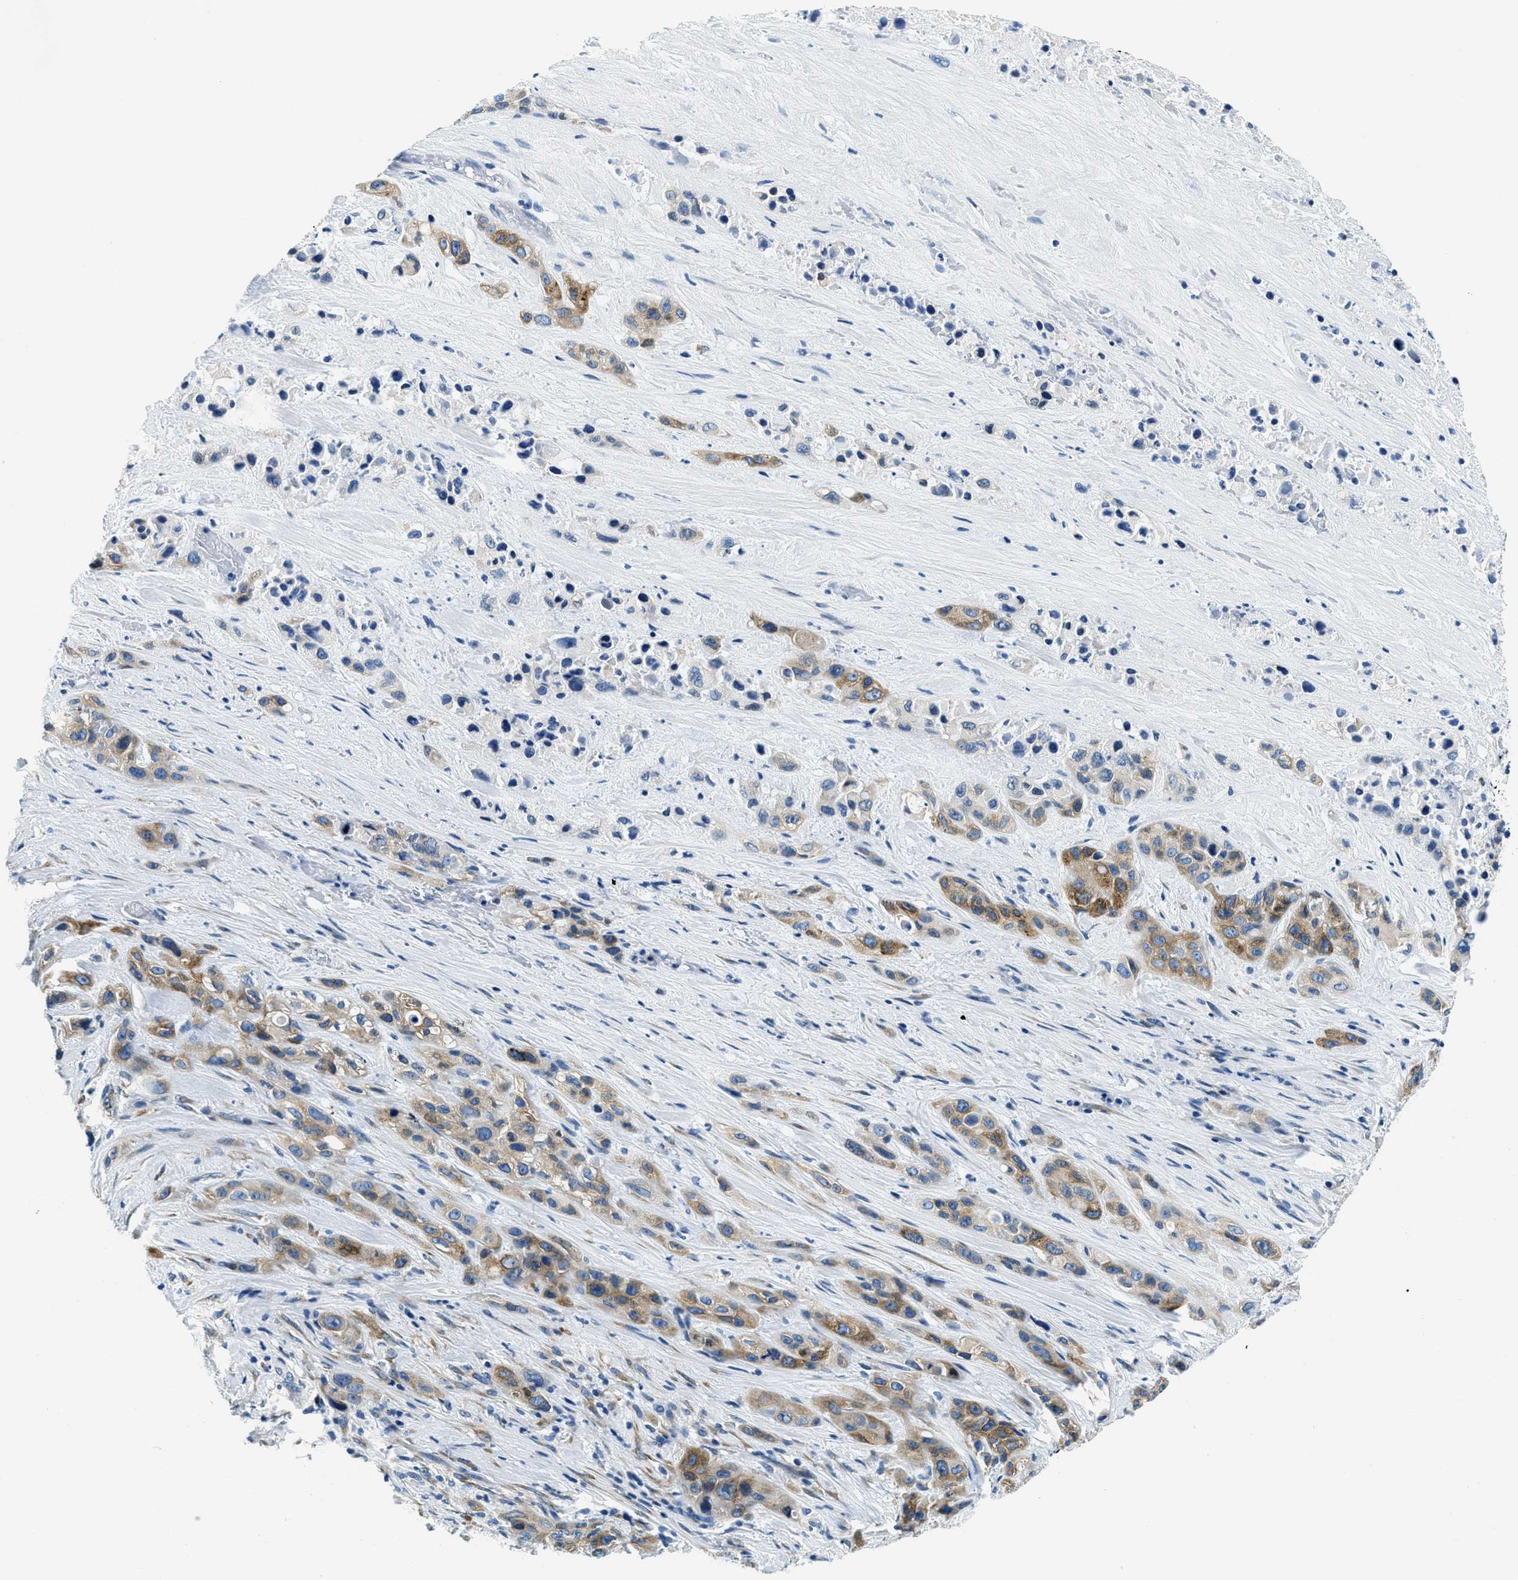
{"staining": {"intensity": "moderate", "quantity": ">75%", "location": "cytoplasmic/membranous"}, "tissue": "pancreatic cancer", "cell_type": "Tumor cells", "image_type": "cancer", "snomed": [{"axis": "morphology", "description": "Adenocarcinoma, NOS"}, {"axis": "topography", "description": "Pancreas"}], "caption": "Protein staining of pancreatic cancer (adenocarcinoma) tissue displays moderate cytoplasmic/membranous expression in approximately >75% of tumor cells.", "gene": "UBAC2", "patient": {"sex": "male", "age": 53}}